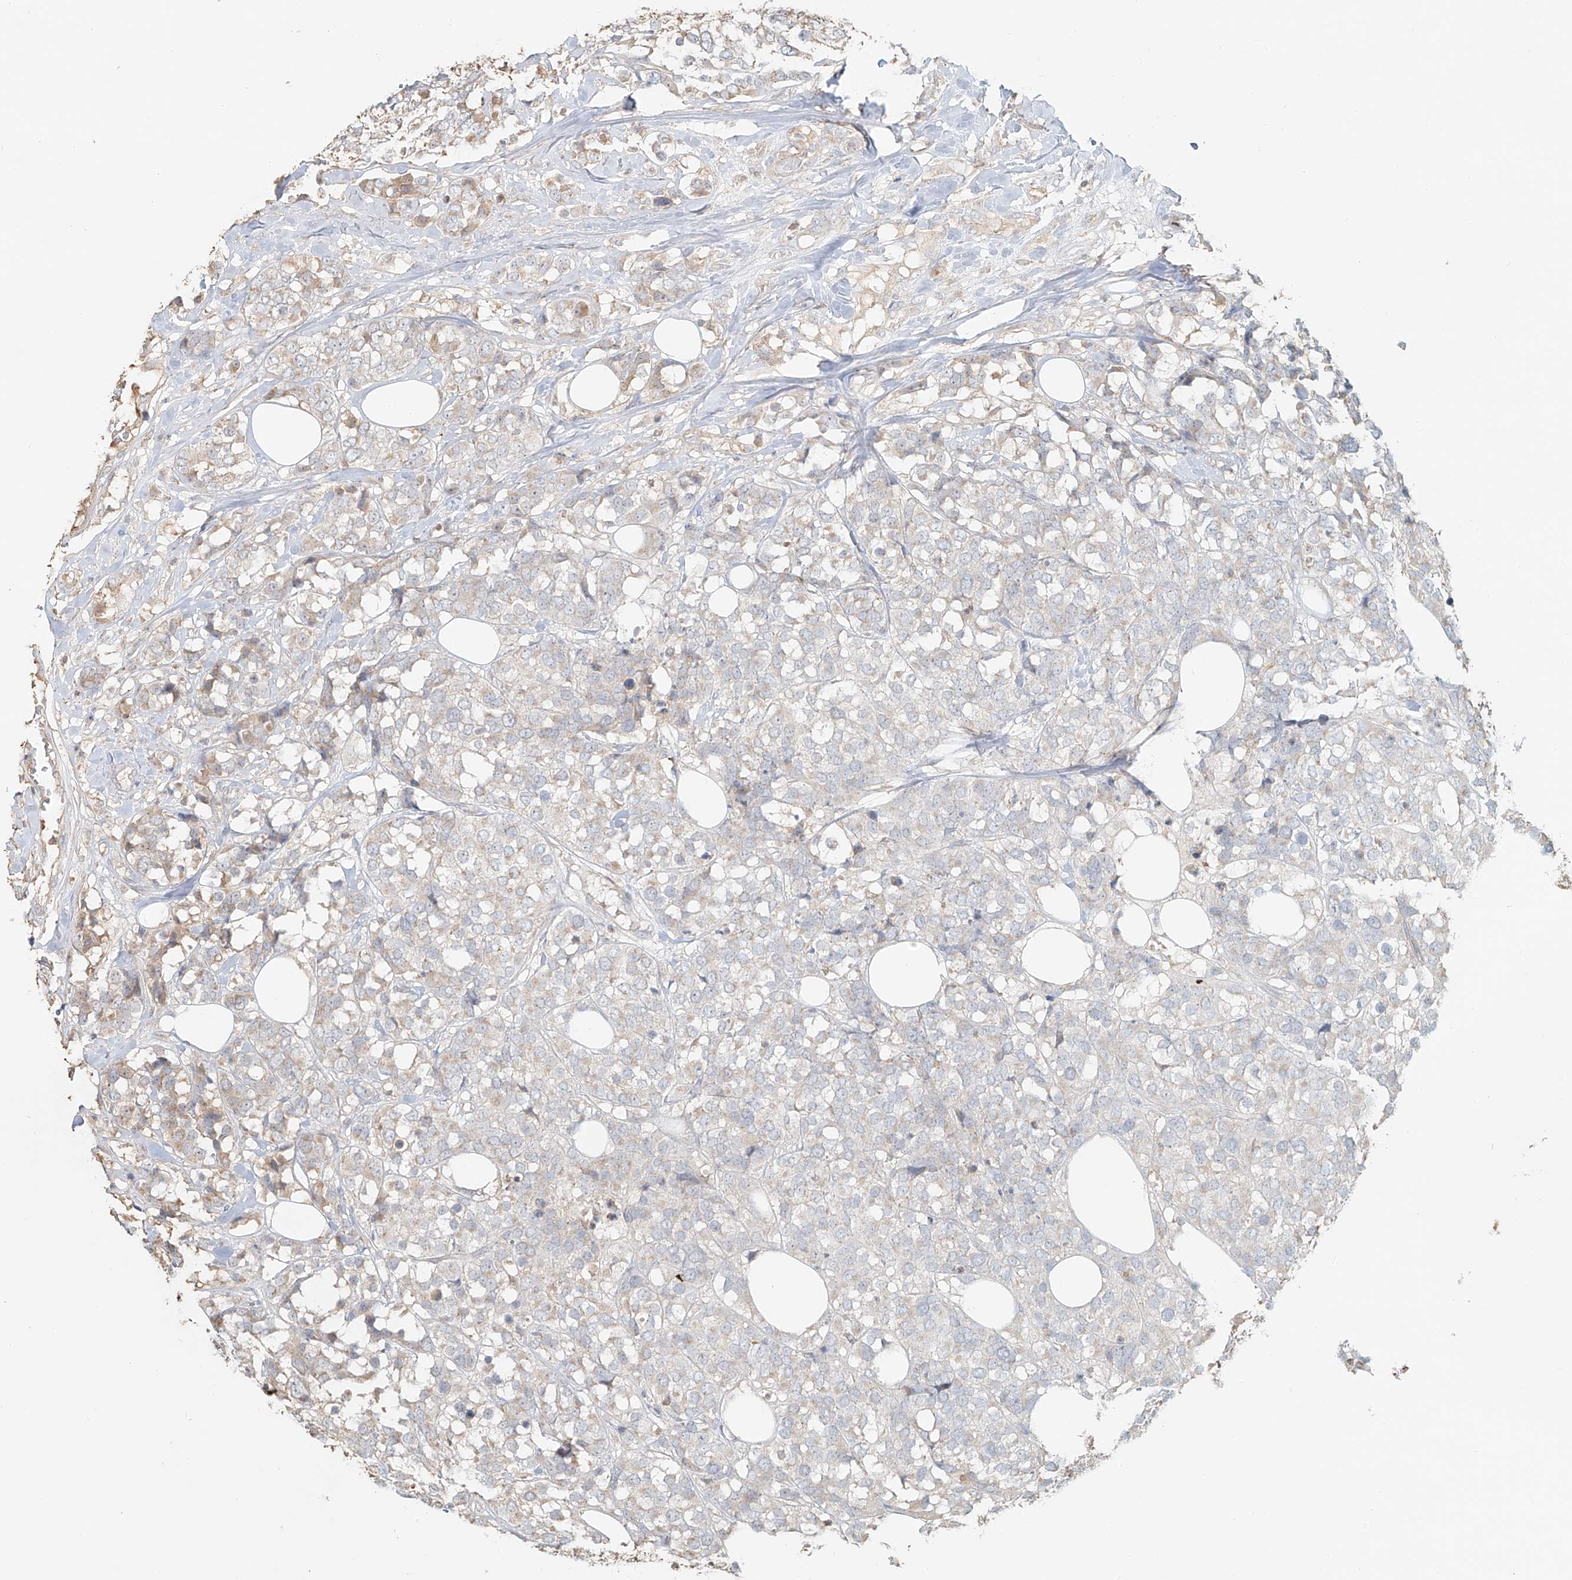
{"staining": {"intensity": "negative", "quantity": "none", "location": "none"}, "tissue": "breast cancer", "cell_type": "Tumor cells", "image_type": "cancer", "snomed": [{"axis": "morphology", "description": "Lobular carcinoma"}, {"axis": "topography", "description": "Breast"}], "caption": "This is an IHC histopathology image of human breast cancer. There is no staining in tumor cells.", "gene": "NPHS1", "patient": {"sex": "female", "age": 59}}